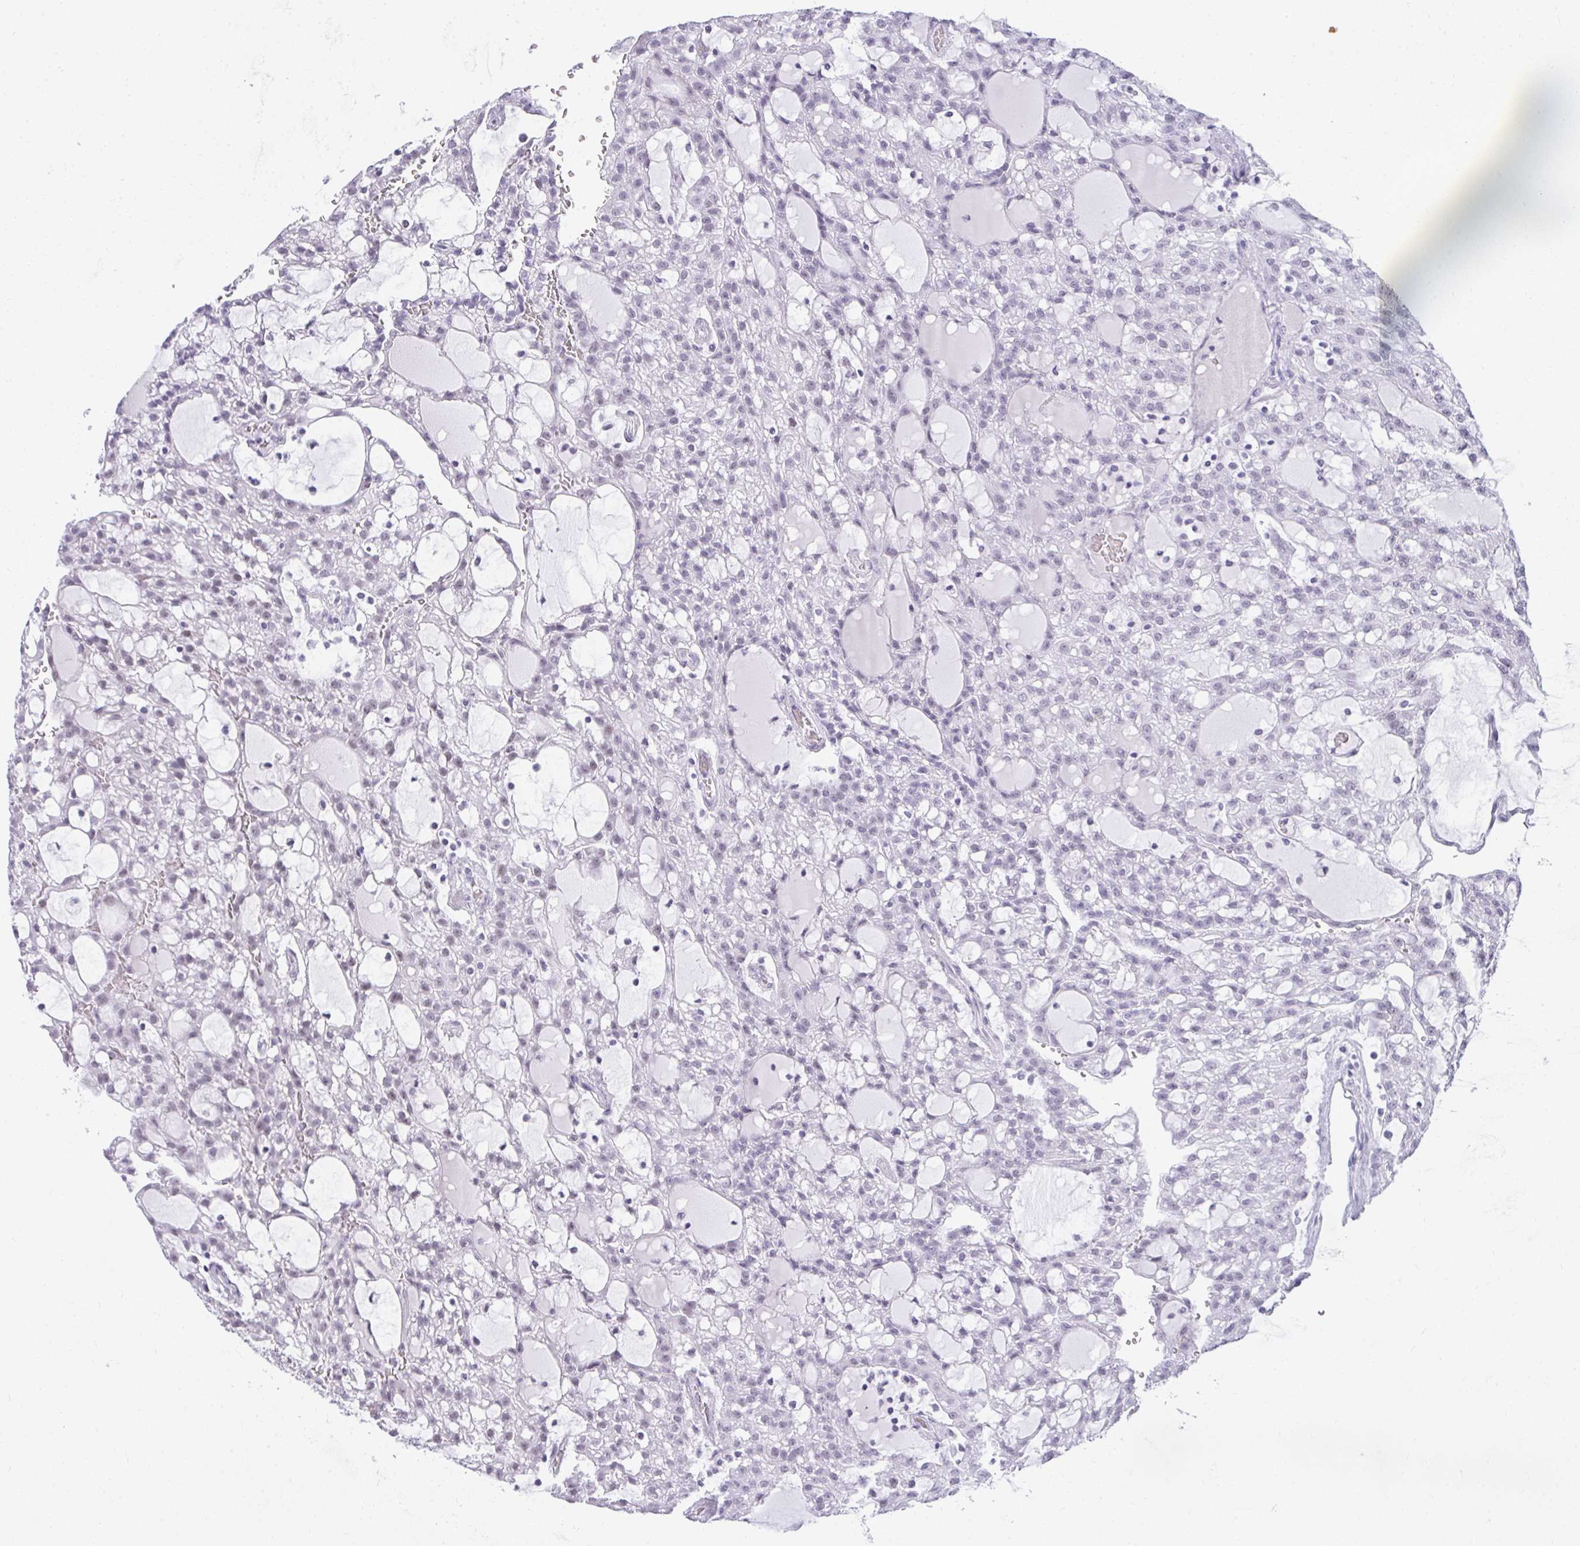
{"staining": {"intensity": "negative", "quantity": "none", "location": "none"}, "tissue": "renal cancer", "cell_type": "Tumor cells", "image_type": "cancer", "snomed": [{"axis": "morphology", "description": "Adenocarcinoma, NOS"}, {"axis": "topography", "description": "Kidney"}], "caption": "The image demonstrates no significant staining in tumor cells of renal adenocarcinoma. Brightfield microscopy of IHC stained with DAB (3,3'-diaminobenzidine) (brown) and hematoxylin (blue), captured at high magnification.", "gene": "PLA2G1B", "patient": {"sex": "male", "age": 63}}